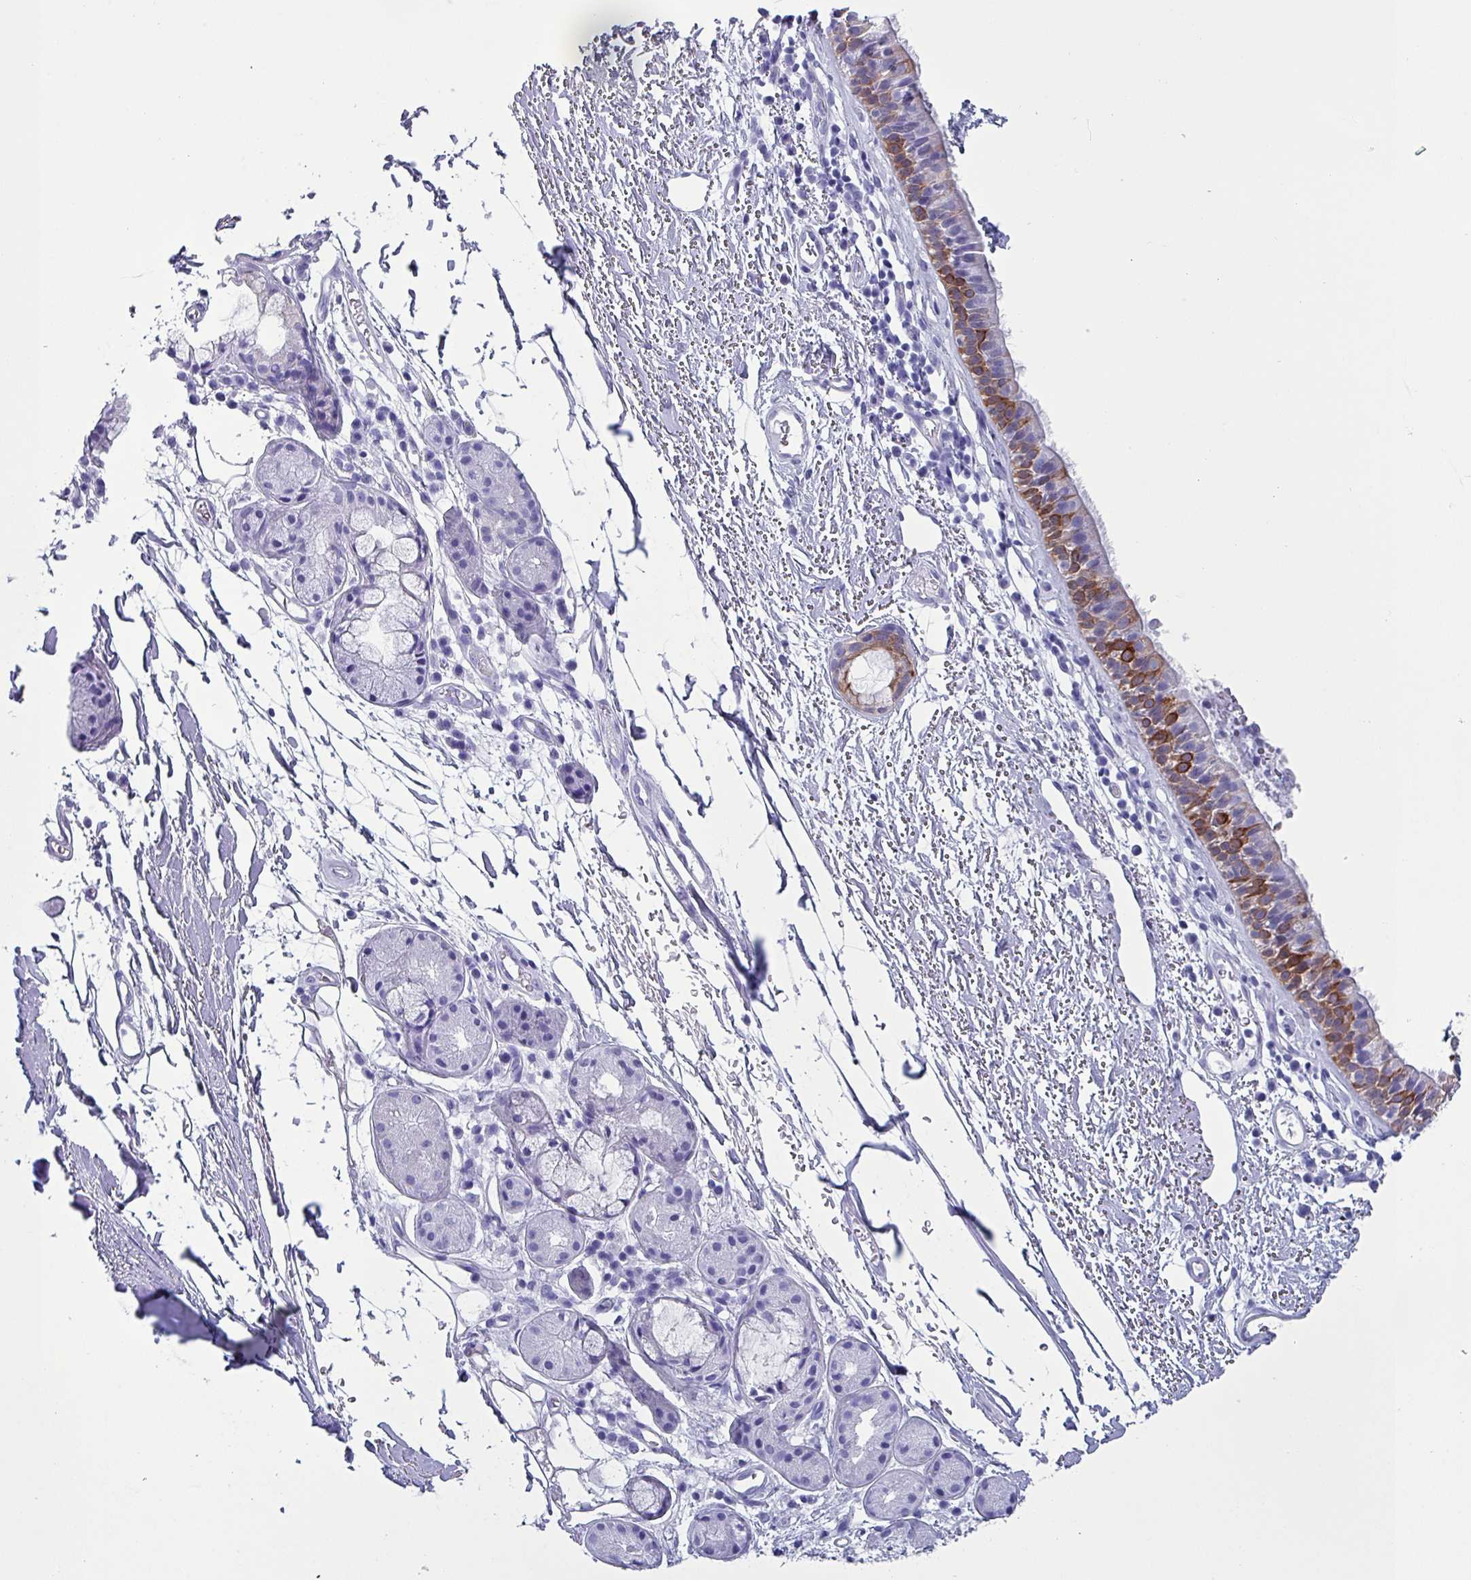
{"staining": {"intensity": "strong", "quantity": "25%-75%", "location": "cytoplasmic/membranous"}, "tissue": "nasopharynx", "cell_type": "Respiratory epithelial cells", "image_type": "normal", "snomed": [{"axis": "morphology", "description": "Normal tissue, NOS"}, {"axis": "topography", "description": "Cartilage tissue"}, {"axis": "topography", "description": "Nasopharynx"}], "caption": "Human nasopharynx stained with a brown dye exhibits strong cytoplasmic/membranous positive positivity in approximately 25%-75% of respiratory epithelial cells.", "gene": "KRT6A", "patient": {"sex": "male", "age": 56}}